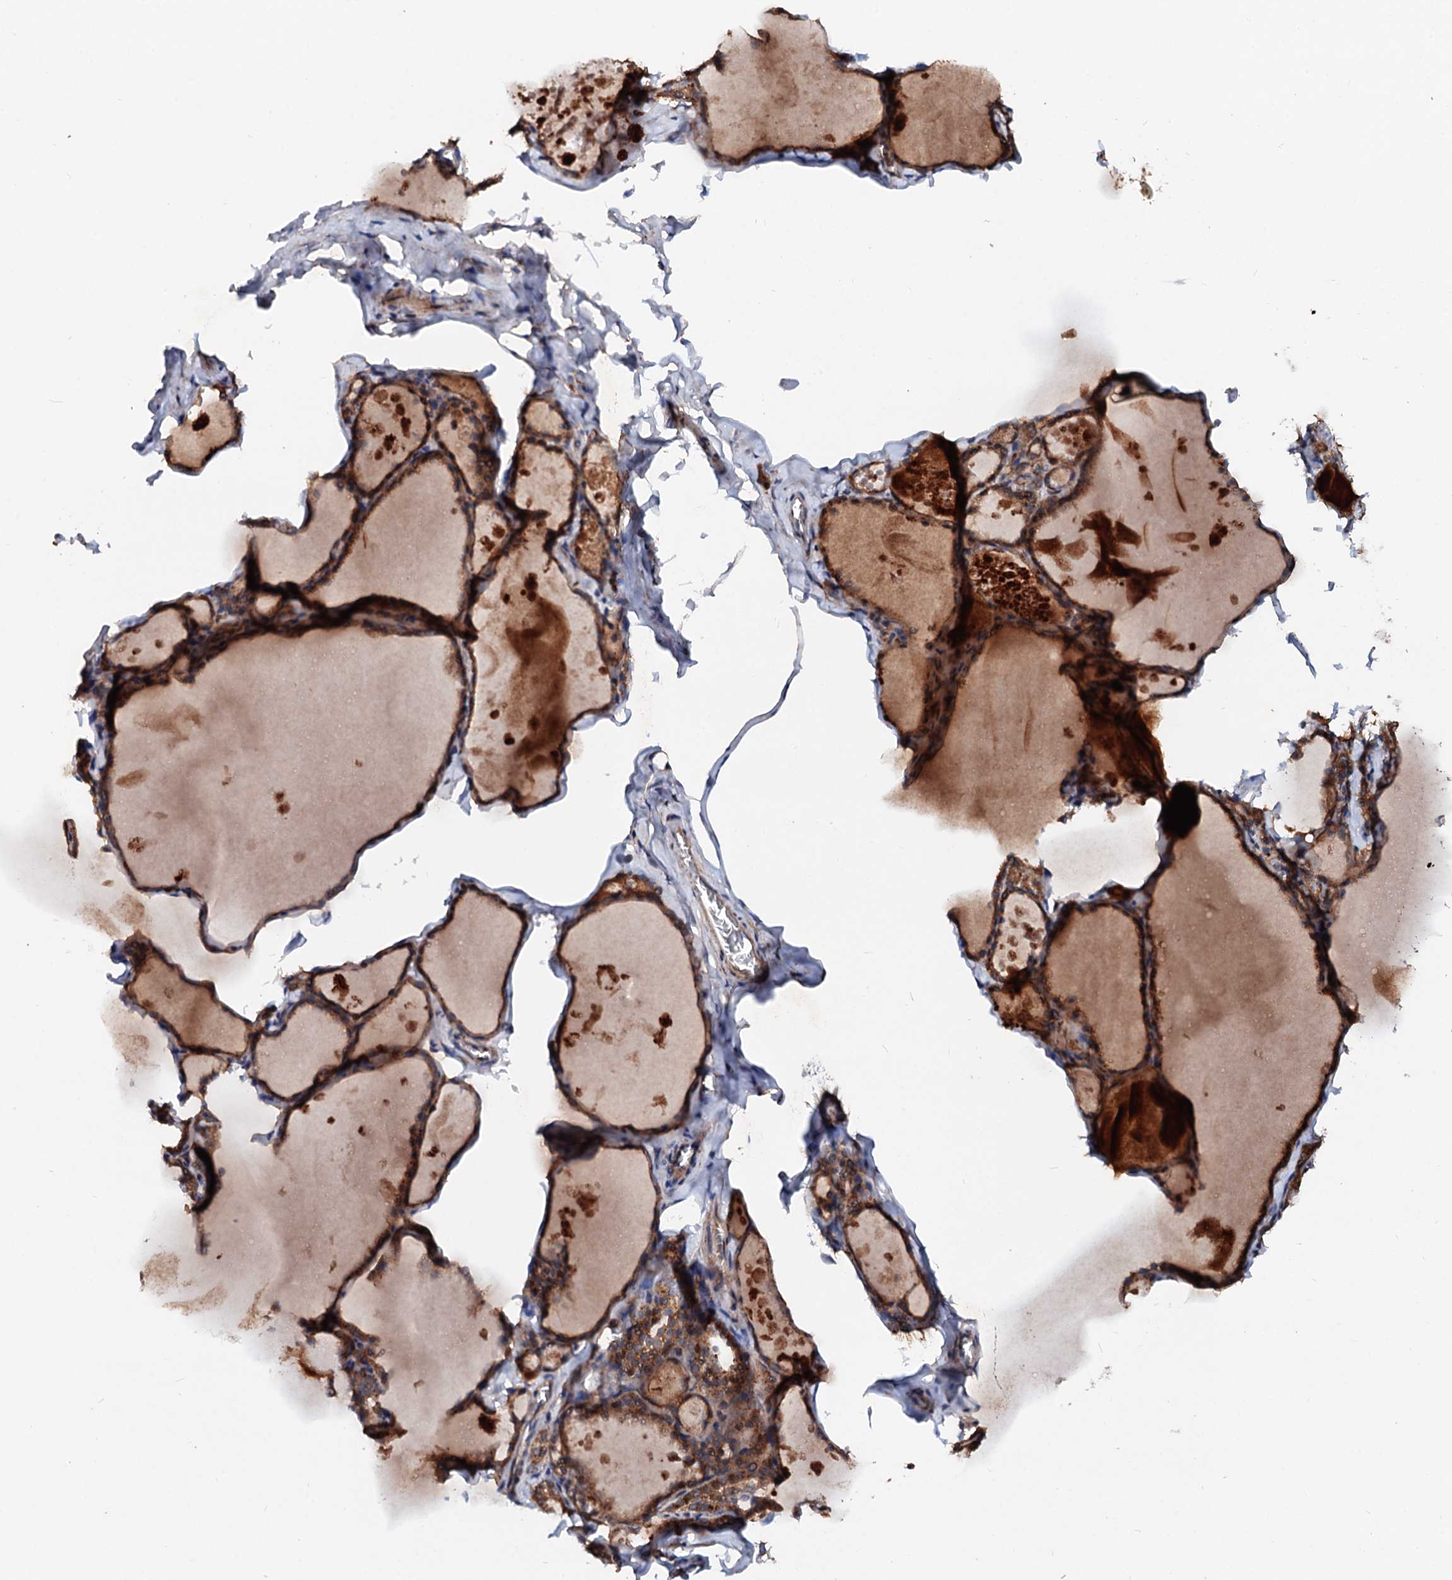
{"staining": {"intensity": "strong", "quantity": ">75%", "location": "cytoplasmic/membranous"}, "tissue": "thyroid gland", "cell_type": "Glandular cells", "image_type": "normal", "snomed": [{"axis": "morphology", "description": "Normal tissue, NOS"}, {"axis": "topography", "description": "Thyroid gland"}], "caption": "Glandular cells exhibit strong cytoplasmic/membranous expression in approximately >75% of cells in unremarkable thyroid gland.", "gene": "EXTL1", "patient": {"sex": "male", "age": 56}}